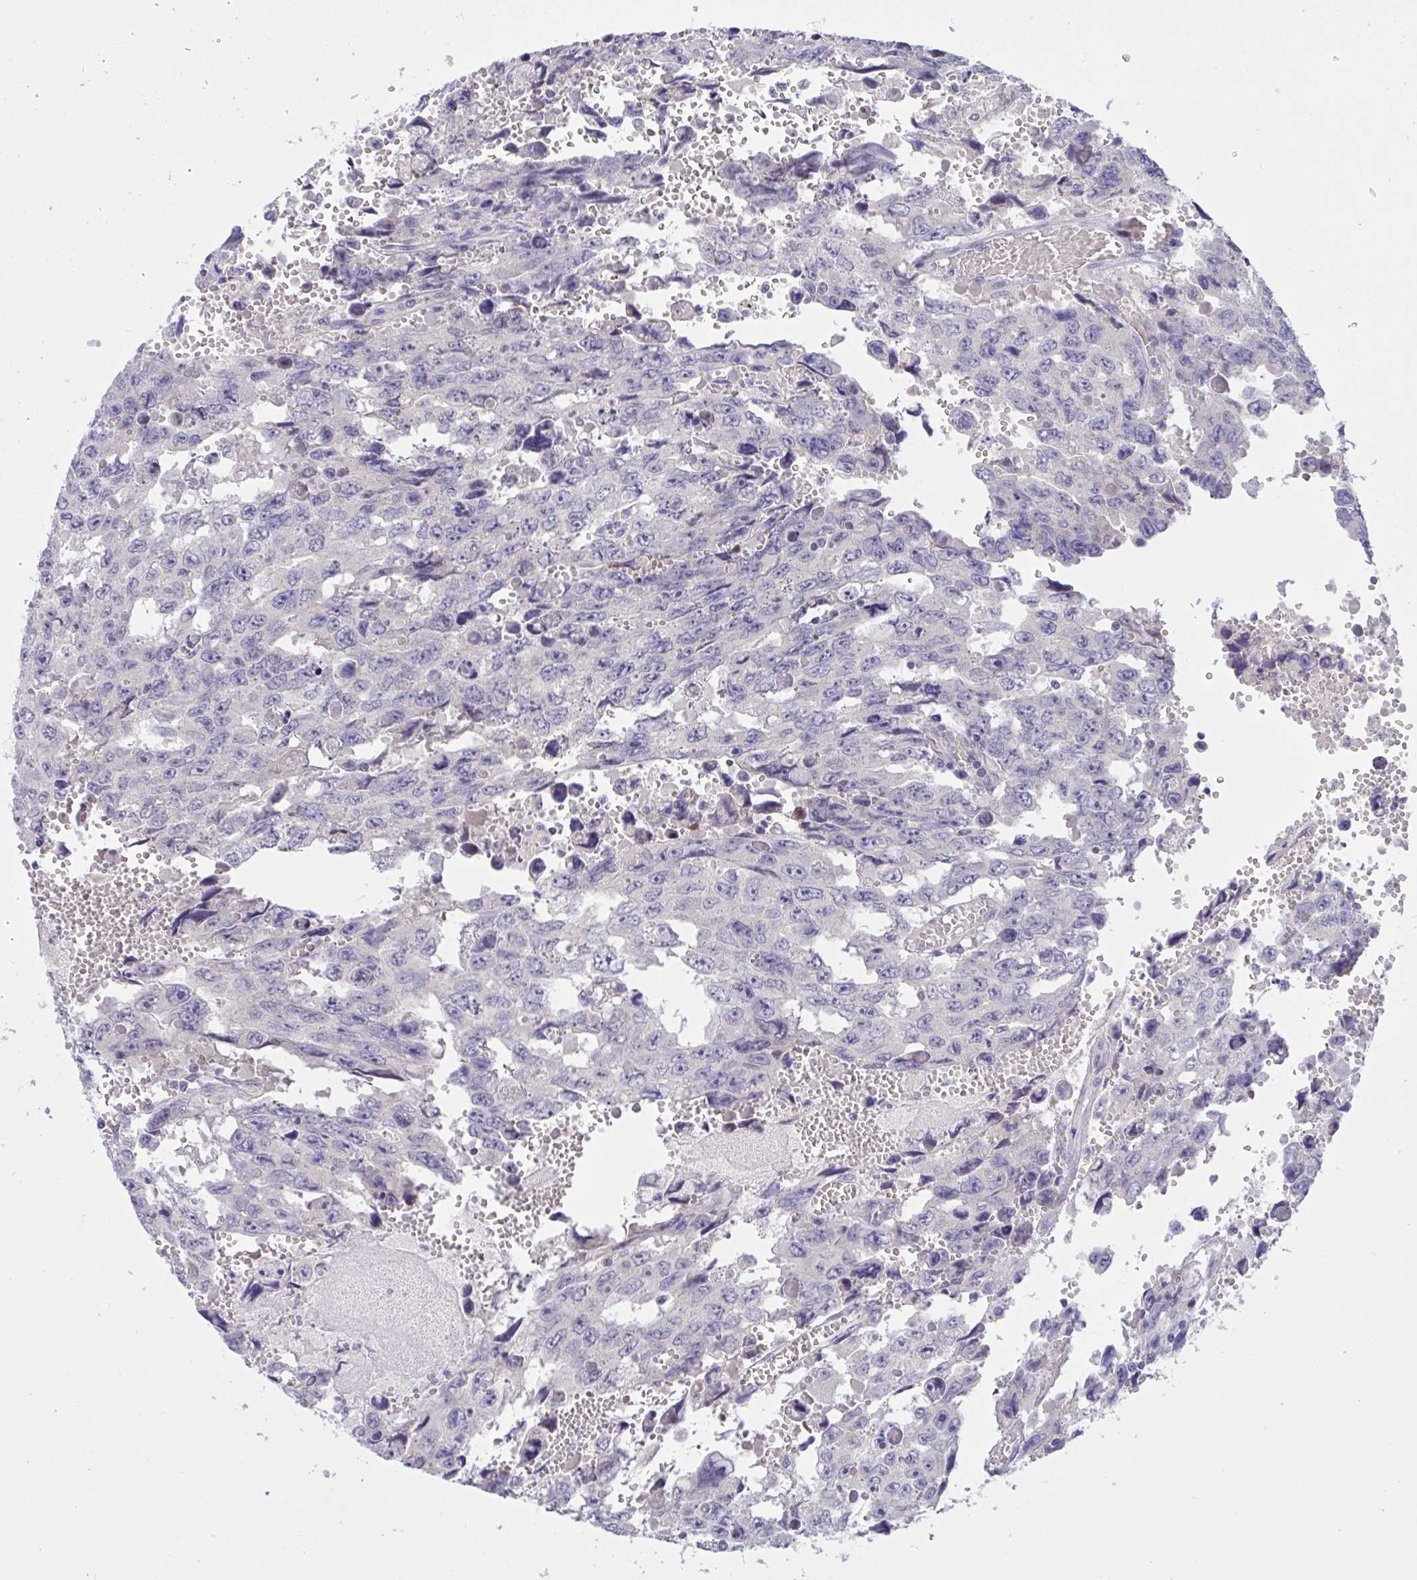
{"staining": {"intensity": "negative", "quantity": "none", "location": "none"}, "tissue": "testis cancer", "cell_type": "Tumor cells", "image_type": "cancer", "snomed": [{"axis": "morphology", "description": "Seminoma, NOS"}, {"axis": "topography", "description": "Testis"}], "caption": "Immunohistochemical staining of testis cancer (seminoma) demonstrates no significant positivity in tumor cells. The staining was performed using DAB (3,3'-diaminobenzidine) to visualize the protein expression in brown, while the nuclei were stained in blue with hematoxylin (Magnification: 20x).", "gene": "TMEM41A", "patient": {"sex": "male", "age": 26}}